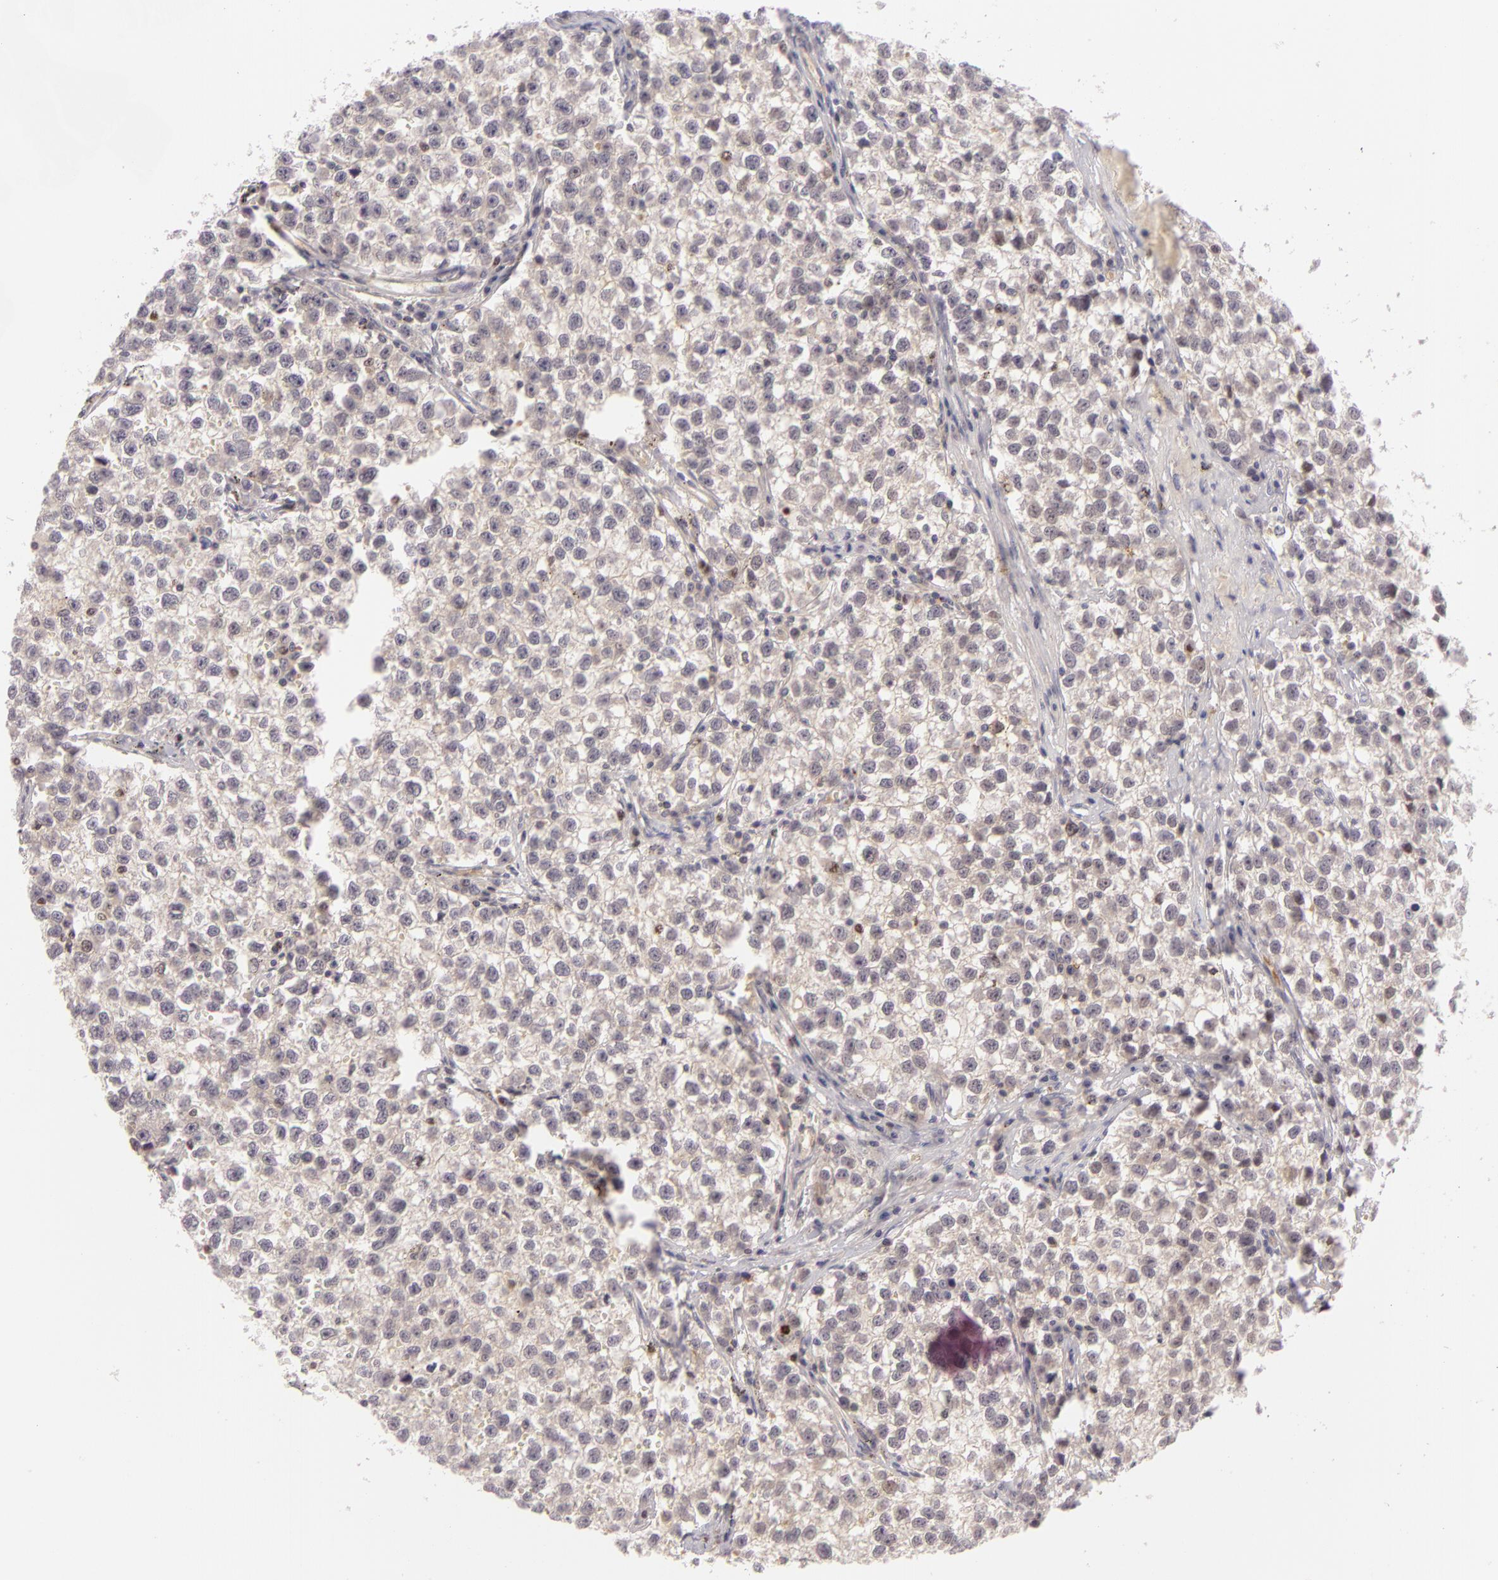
{"staining": {"intensity": "negative", "quantity": "none", "location": "none"}, "tissue": "testis cancer", "cell_type": "Tumor cells", "image_type": "cancer", "snomed": [{"axis": "morphology", "description": "Seminoma, NOS"}, {"axis": "topography", "description": "Testis"}], "caption": "Testis cancer was stained to show a protein in brown. There is no significant positivity in tumor cells.", "gene": "CTNNB1", "patient": {"sex": "male", "age": 35}}